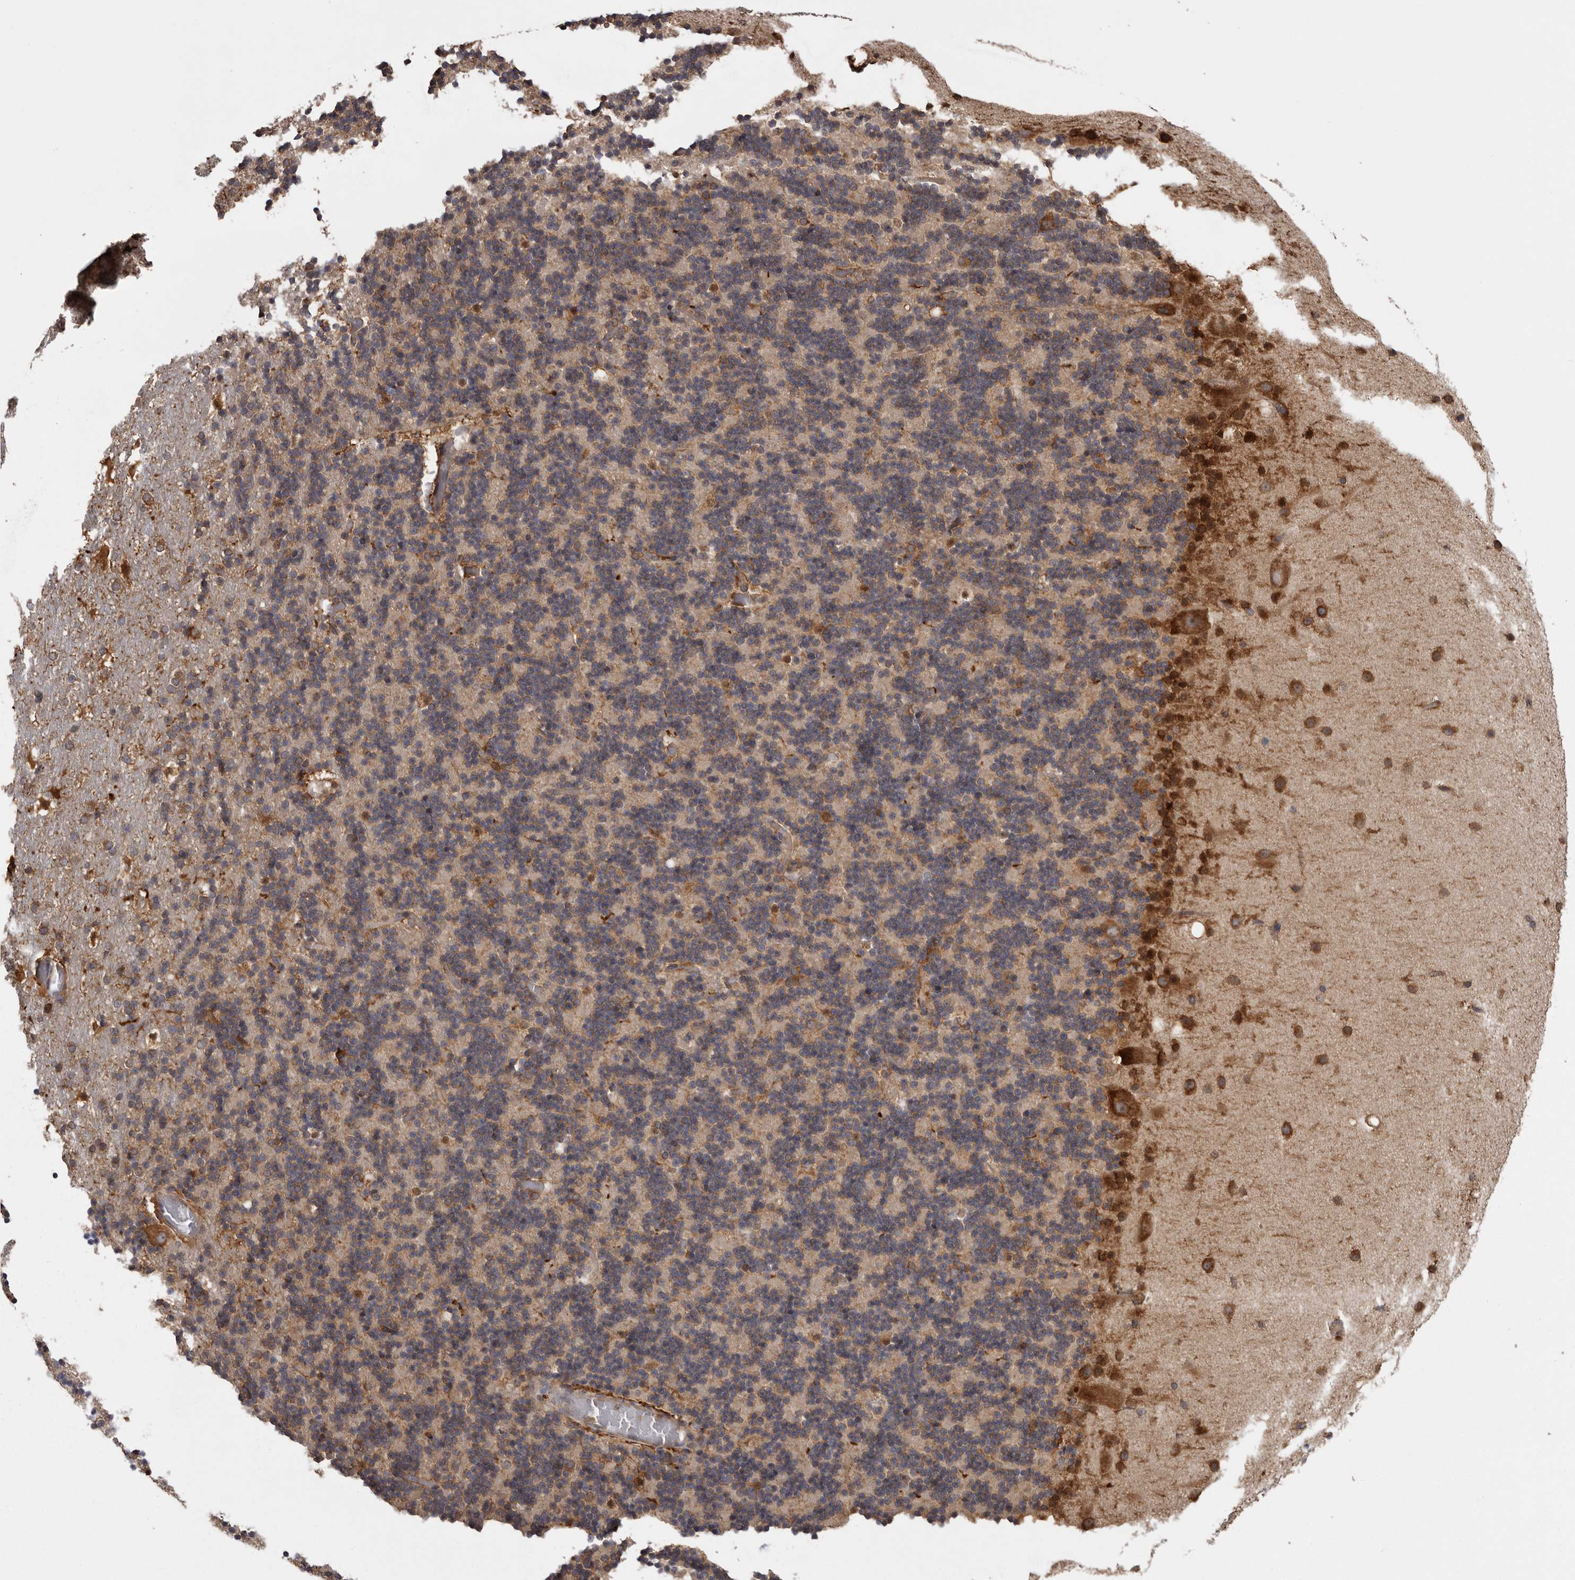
{"staining": {"intensity": "weak", "quantity": "25%-75%", "location": "cytoplasmic/membranous"}, "tissue": "cerebellum", "cell_type": "Cells in granular layer", "image_type": "normal", "snomed": [{"axis": "morphology", "description": "Normal tissue, NOS"}, {"axis": "topography", "description": "Cerebellum"}], "caption": "Cerebellum stained with a brown dye exhibits weak cytoplasmic/membranous positive positivity in approximately 25%-75% of cells in granular layer.", "gene": "DARS1", "patient": {"sex": "male", "age": 57}}